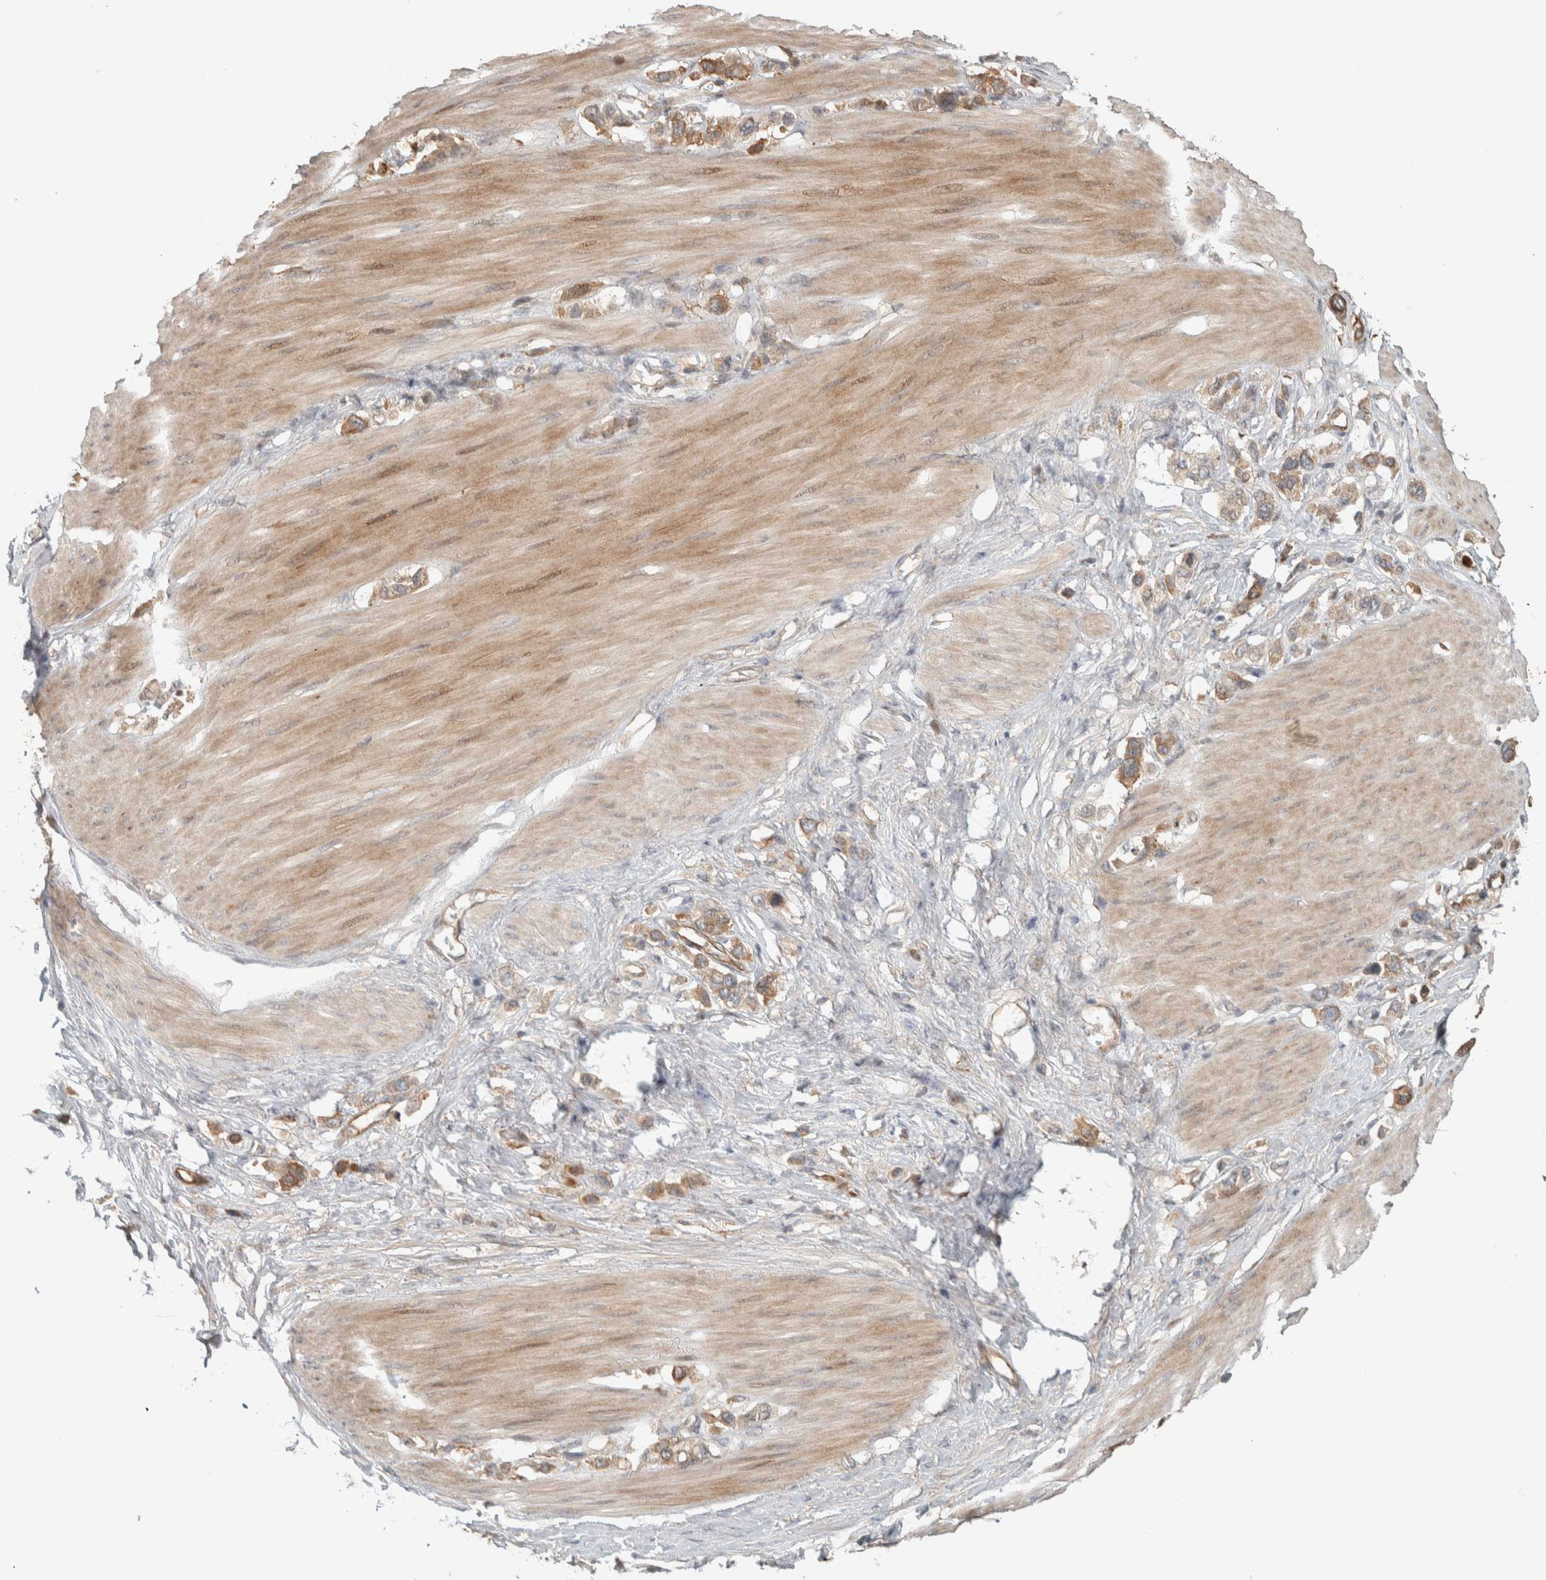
{"staining": {"intensity": "moderate", "quantity": ">75%", "location": "cytoplasmic/membranous"}, "tissue": "stomach cancer", "cell_type": "Tumor cells", "image_type": "cancer", "snomed": [{"axis": "morphology", "description": "Adenocarcinoma, NOS"}, {"axis": "topography", "description": "Stomach"}], "caption": "Stomach cancer (adenocarcinoma) stained for a protein (brown) displays moderate cytoplasmic/membranous positive positivity in about >75% of tumor cells.", "gene": "CNTROB", "patient": {"sex": "female", "age": 65}}